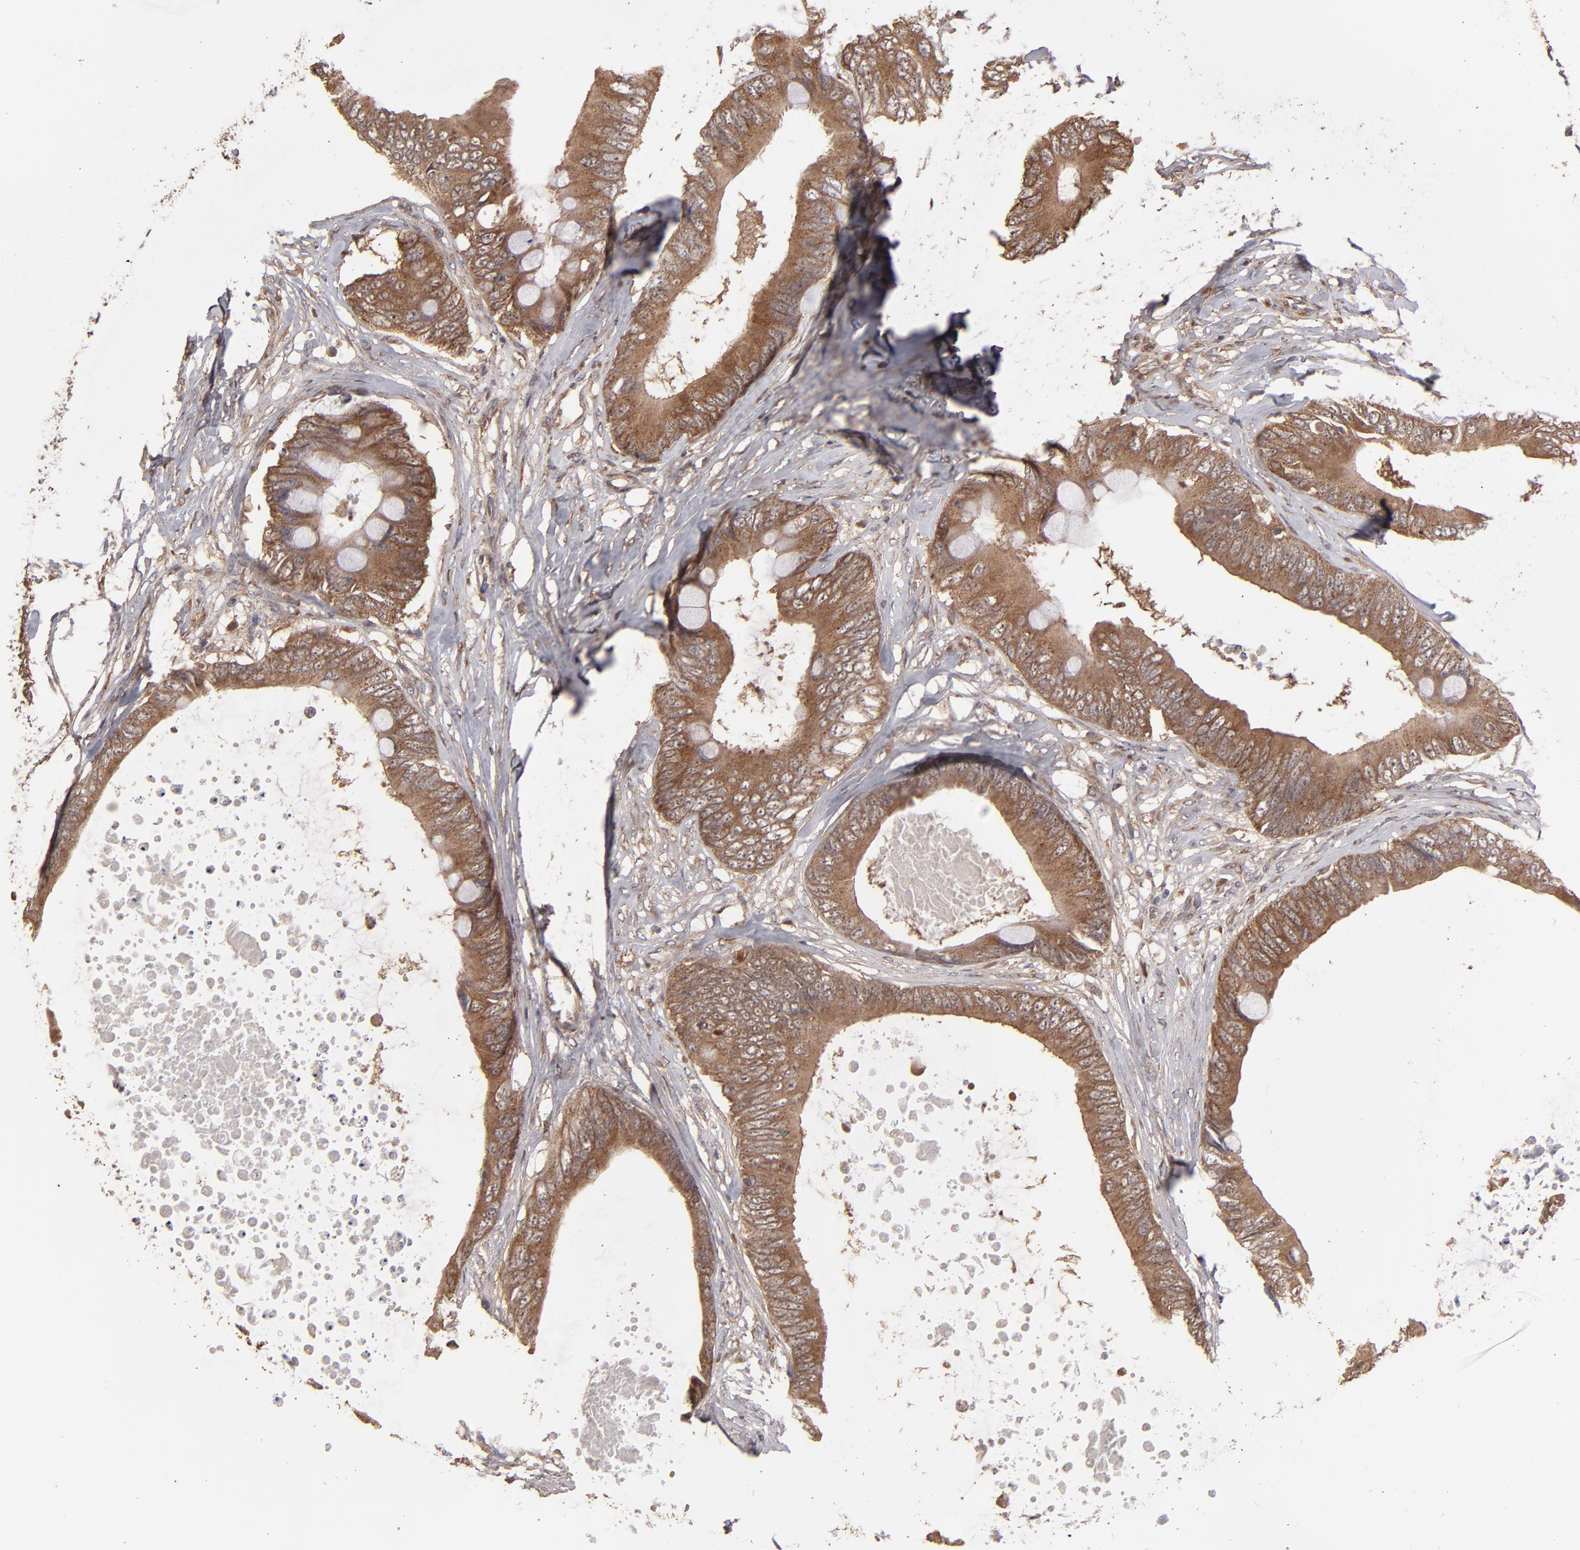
{"staining": {"intensity": "moderate", "quantity": ">75%", "location": "cytoplasmic/membranous"}, "tissue": "colorectal cancer", "cell_type": "Tumor cells", "image_type": "cancer", "snomed": [{"axis": "morphology", "description": "Normal tissue, NOS"}, {"axis": "morphology", "description": "Adenocarcinoma, NOS"}, {"axis": "topography", "description": "Rectum"}, {"axis": "topography", "description": "Peripheral nerve tissue"}], "caption": "Protein staining exhibits moderate cytoplasmic/membranous positivity in approximately >75% of tumor cells in colorectal adenocarcinoma. The protein is shown in brown color, while the nuclei are stained blue.", "gene": "MMP2", "patient": {"sex": "female", "age": 77}}